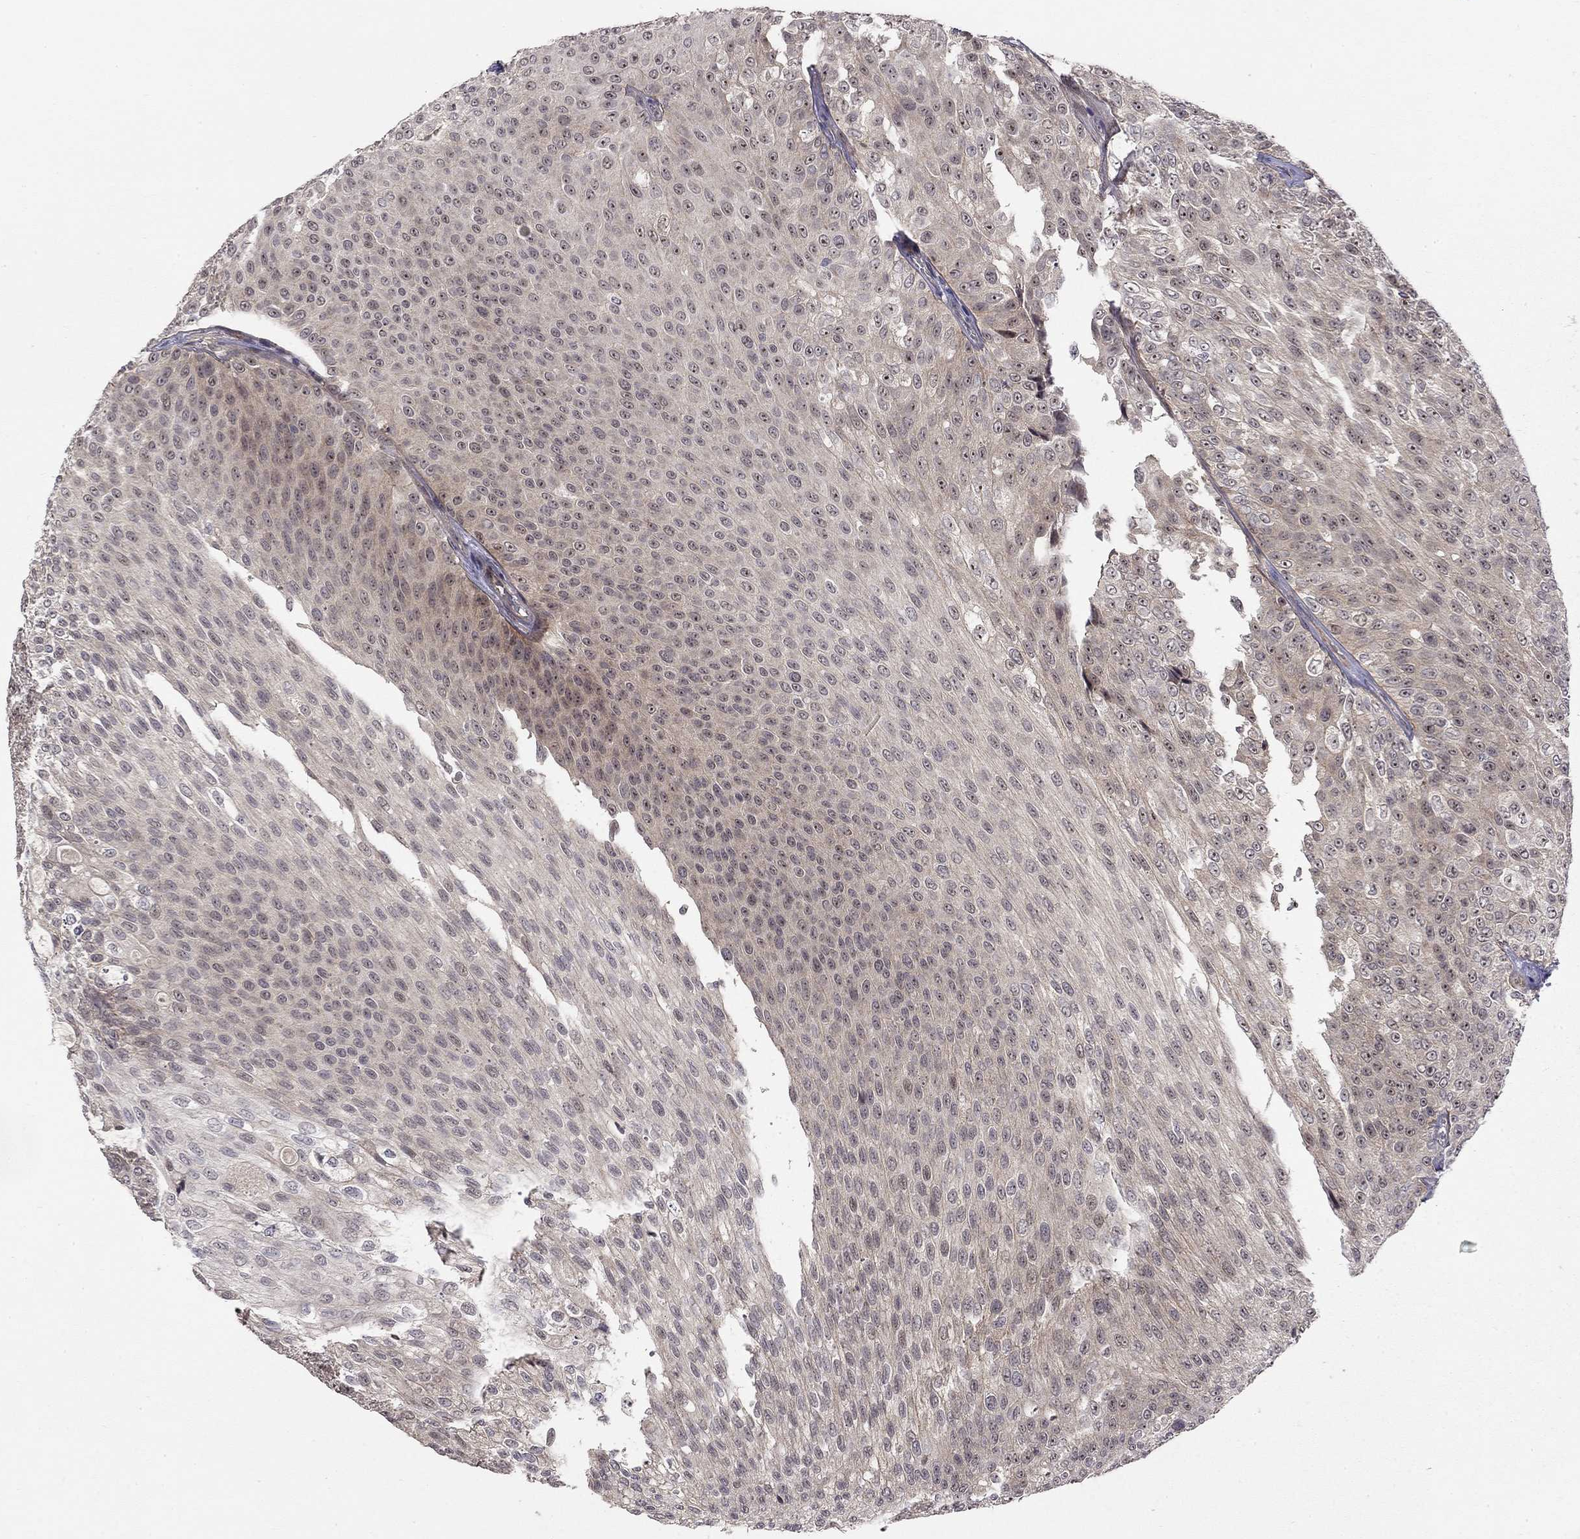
{"staining": {"intensity": "moderate", "quantity": "<25%", "location": "nuclear"}, "tissue": "urothelial cancer", "cell_type": "Tumor cells", "image_type": "cancer", "snomed": [{"axis": "morphology", "description": "Urothelial carcinoma, Low grade"}, {"axis": "topography", "description": "Ureter, NOS"}, {"axis": "topography", "description": "Urinary bladder"}], "caption": "This micrograph exhibits immunohistochemistry staining of human low-grade urothelial carcinoma, with low moderate nuclear positivity in approximately <25% of tumor cells.", "gene": "STXBP6", "patient": {"sex": "male", "age": 78}}